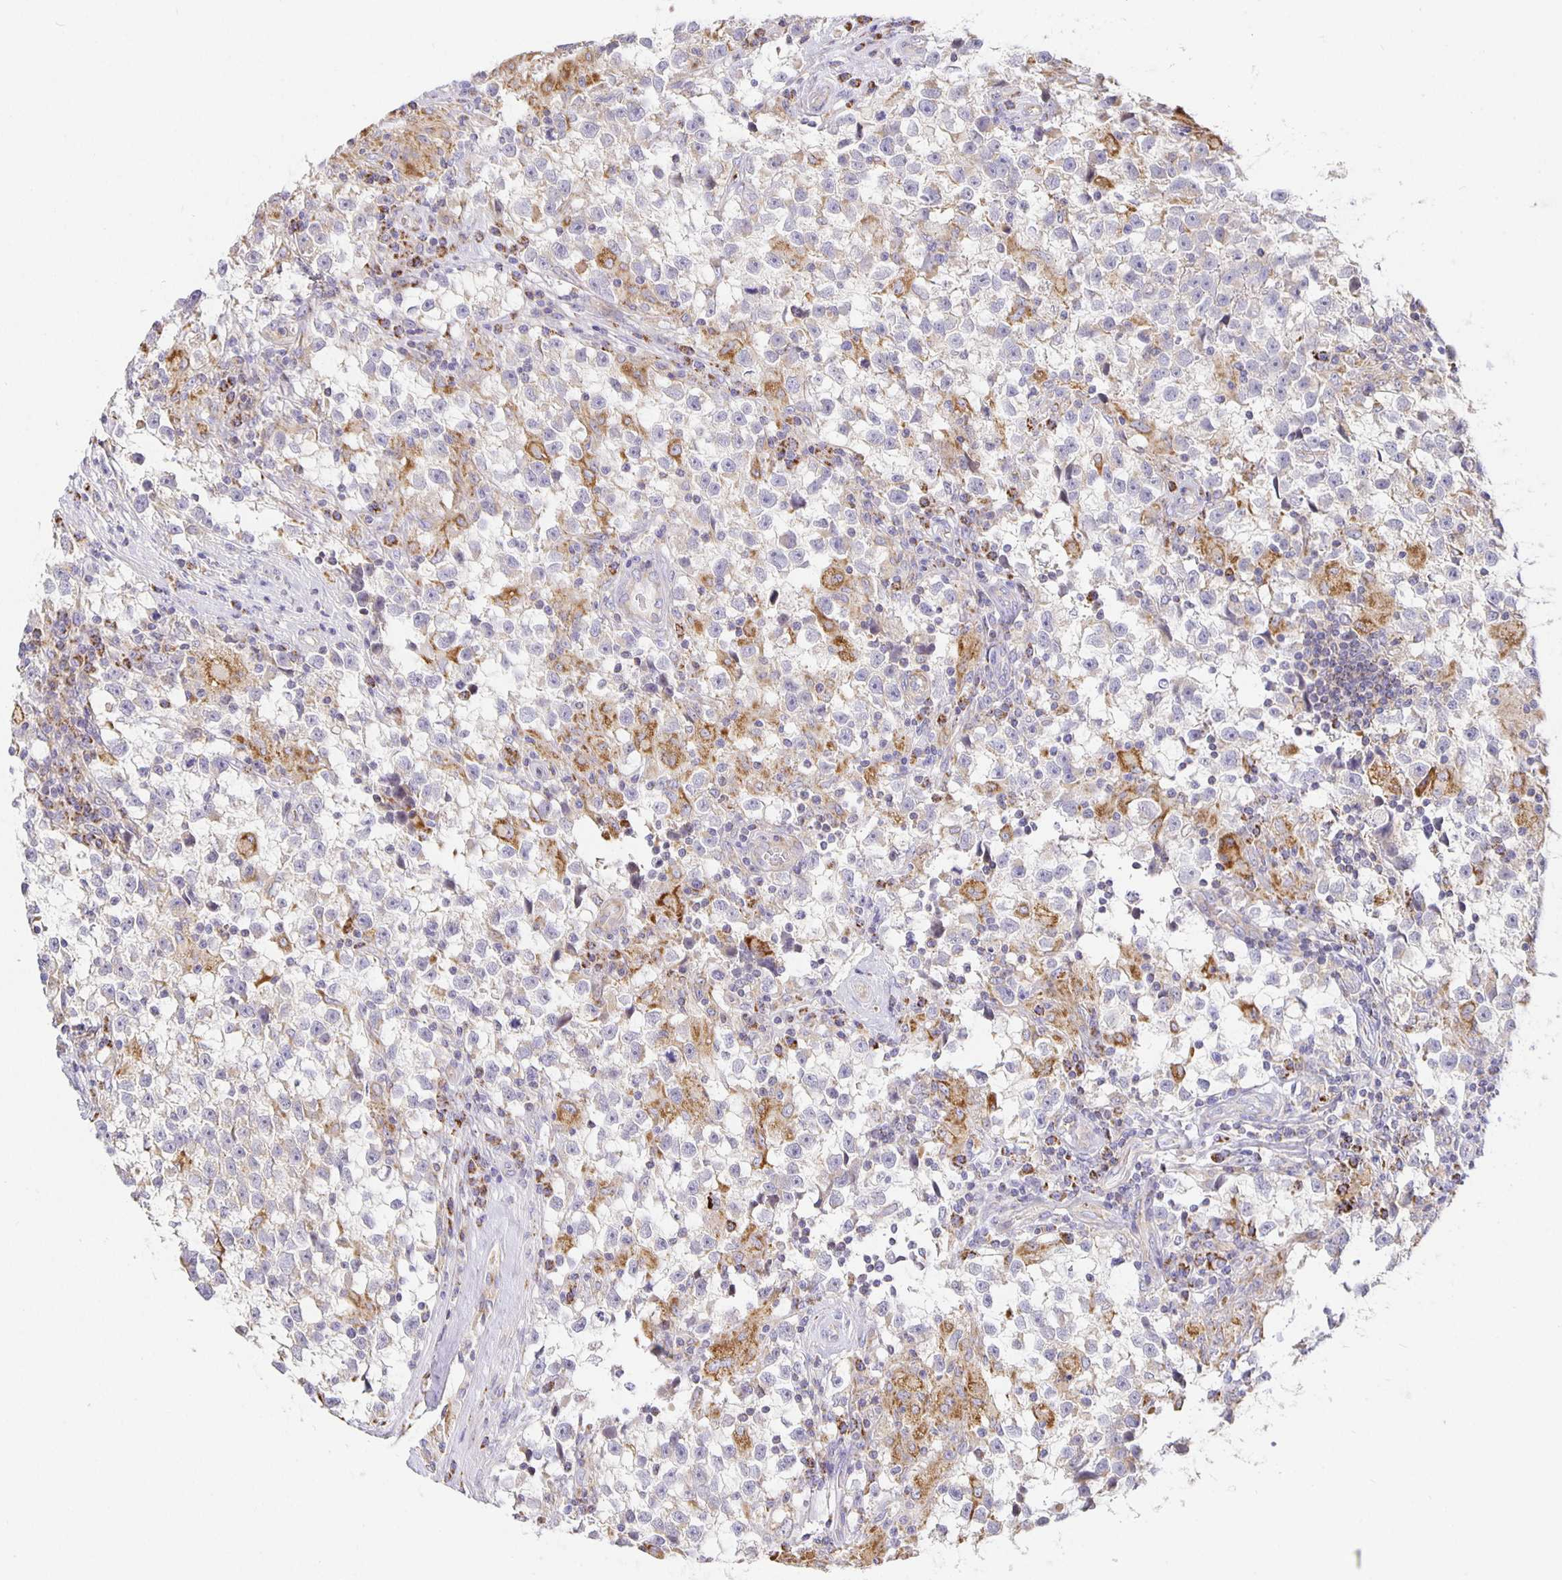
{"staining": {"intensity": "negative", "quantity": "none", "location": "none"}, "tissue": "testis cancer", "cell_type": "Tumor cells", "image_type": "cancer", "snomed": [{"axis": "morphology", "description": "Seminoma, NOS"}, {"axis": "topography", "description": "Testis"}], "caption": "Immunohistochemistry photomicrograph of seminoma (testis) stained for a protein (brown), which displays no expression in tumor cells. (DAB (3,3'-diaminobenzidine) immunohistochemistry visualized using brightfield microscopy, high magnification).", "gene": "FLRT3", "patient": {"sex": "male", "age": 31}}